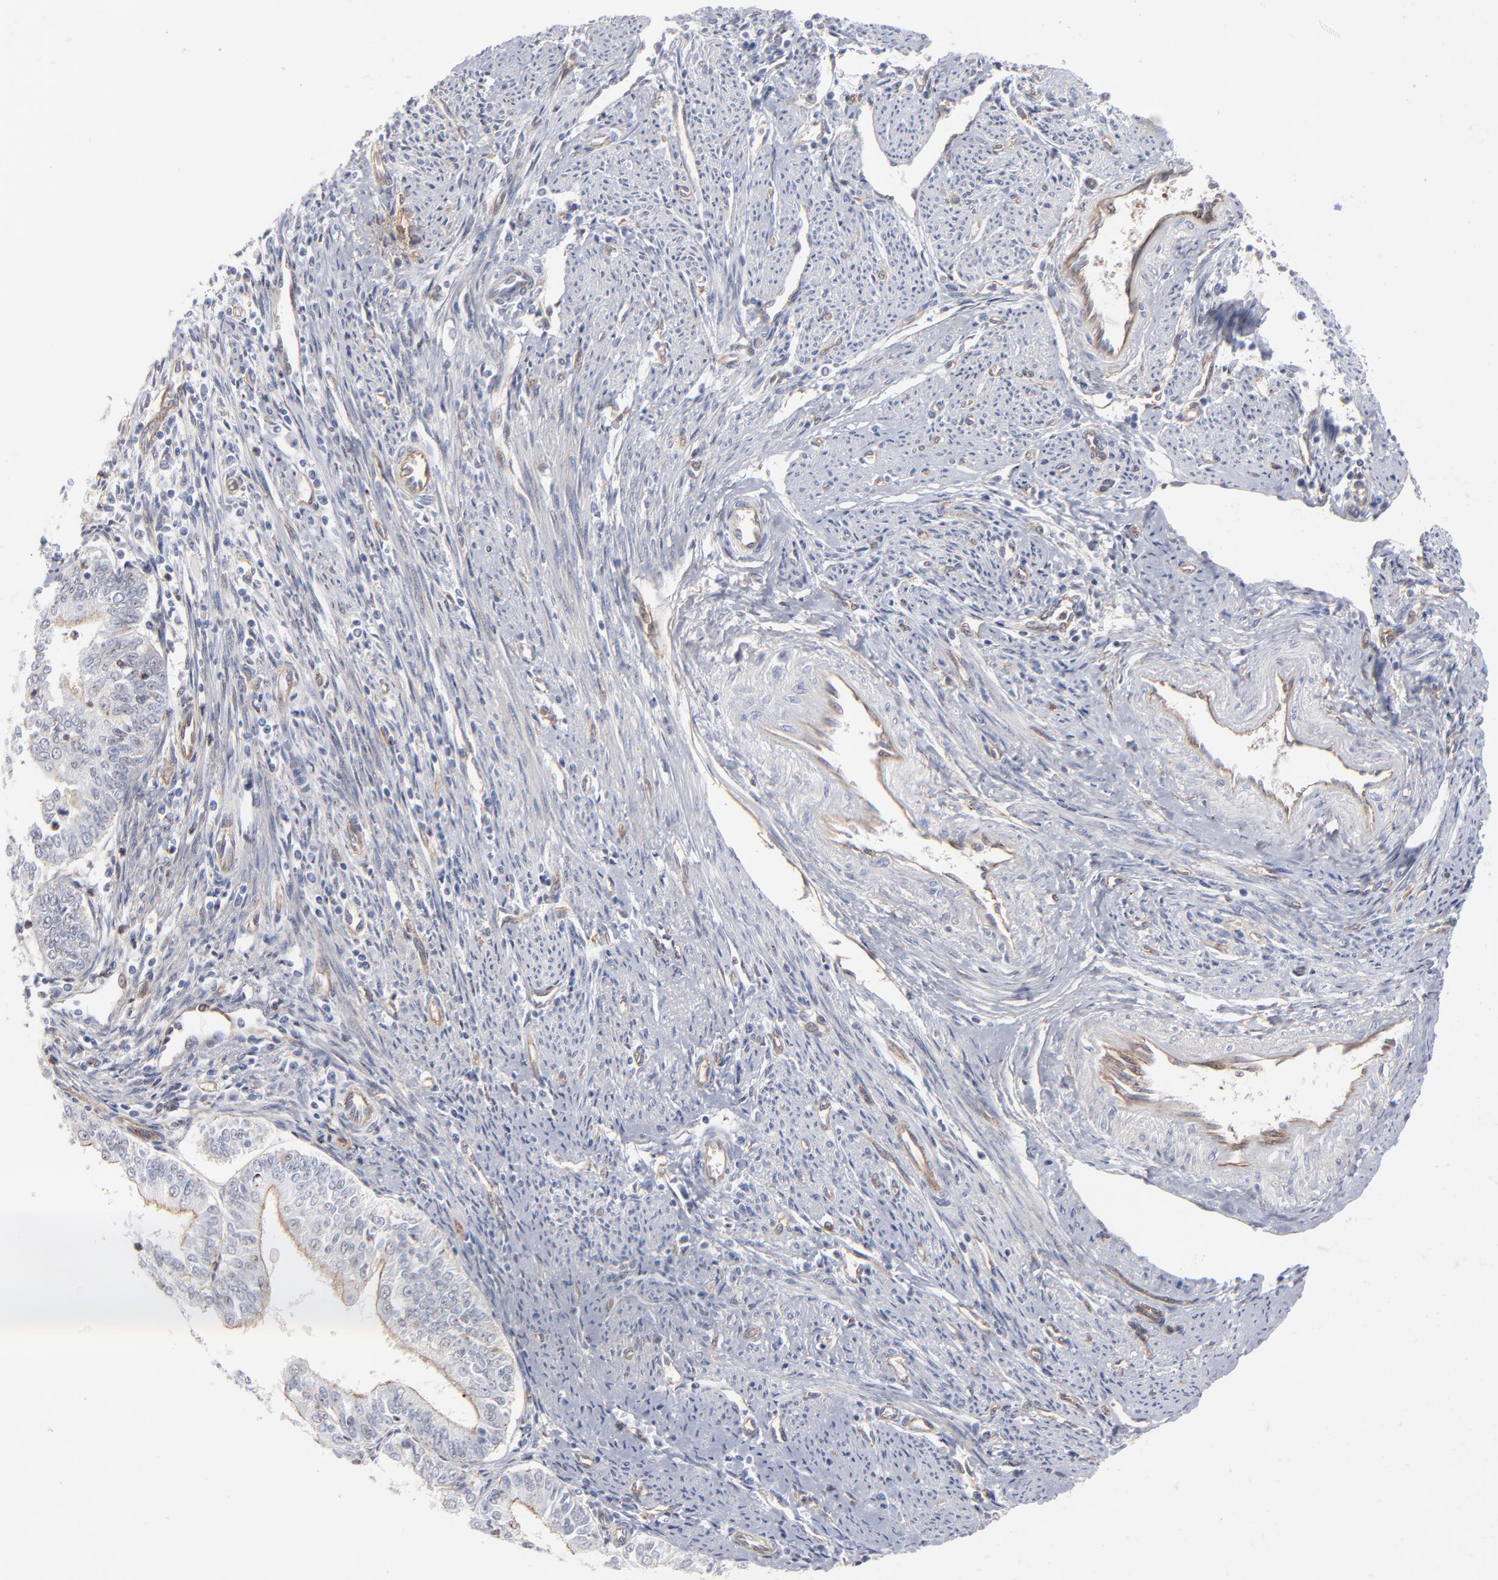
{"staining": {"intensity": "weak", "quantity": "25%-75%", "location": "cytoplasmic/membranous"}, "tissue": "endometrial cancer", "cell_type": "Tumor cells", "image_type": "cancer", "snomed": [{"axis": "morphology", "description": "Adenocarcinoma, NOS"}, {"axis": "topography", "description": "Endometrium"}], "caption": "Weak cytoplasmic/membranous positivity is seen in approximately 25%-75% of tumor cells in endometrial adenocarcinoma.", "gene": "PXN", "patient": {"sex": "female", "age": 75}}